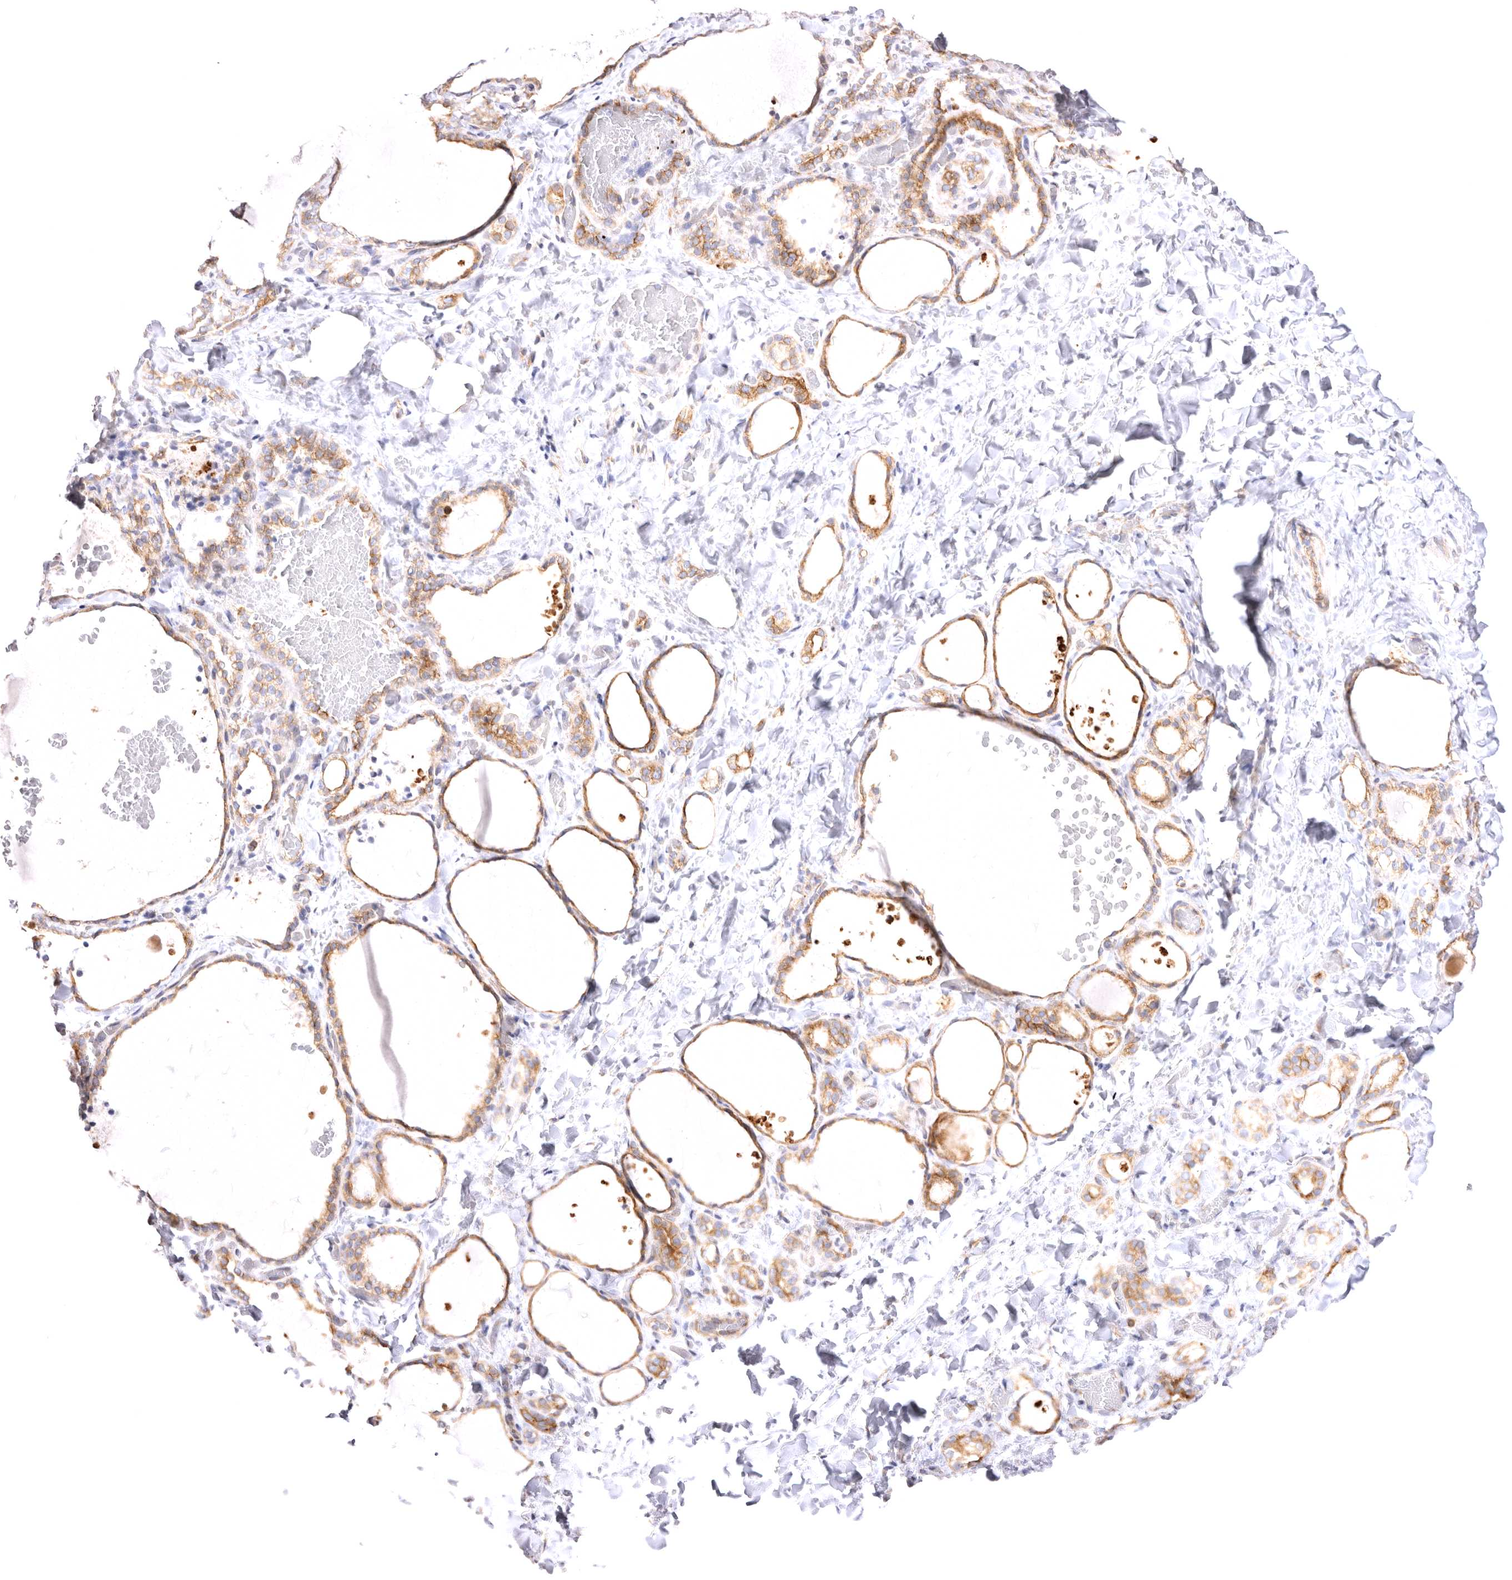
{"staining": {"intensity": "moderate", "quantity": ">75%", "location": "cytoplasmic/membranous"}, "tissue": "thyroid gland", "cell_type": "Glandular cells", "image_type": "normal", "snomed": [{"axis": "morphology", "description": "Normal tissue, NOS"}, {"axis": "topography", "description": "Thyroid gland"}], "caption": "Protein staining displays moderate cytoplasmic/membranous positivity in approximately >75% of glandular cells in normal thyroid gland.", "gene": "VPS45", "patient": {"sex": "female", "age": 22}}